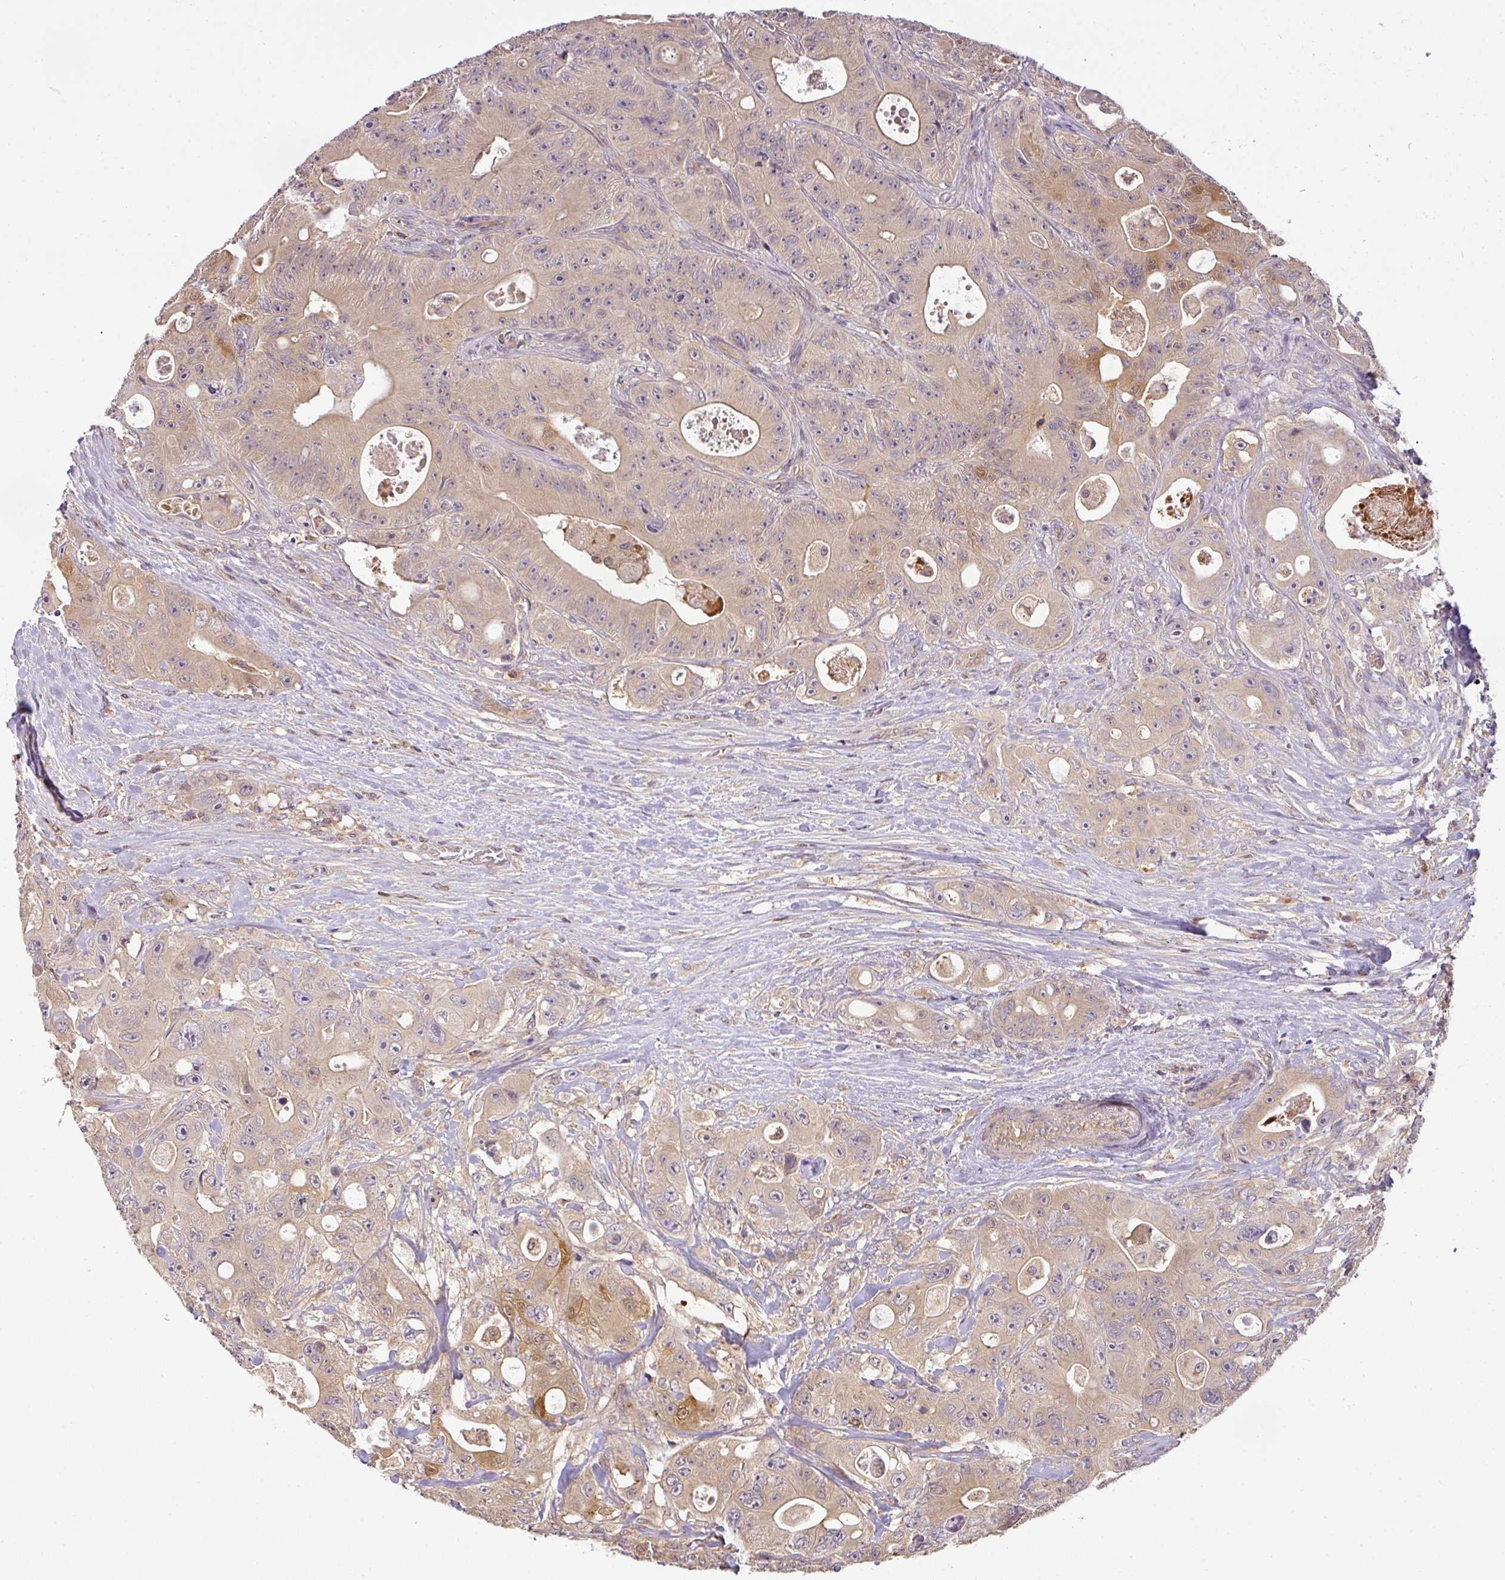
{"staining": {"intensity": "weak", "quantity": ">75%", "location": "cytoplasmic/membranous"}, "tissue": "colorectal cancer", "cell_type": "Tumor cells", "image_type": "cancer", "snomed": [{"axis": "morphology", "description": "Adenocarcinoma, NOS"}, {"axis": "topography", "description": "Colon"}], "caption": "Adenocarcinoma (colorectal) stained with a protein marker exhibits weak staining in tumor cells.", "gene": "TCL1B", "patient": {"sex": "female", "age": 46}}